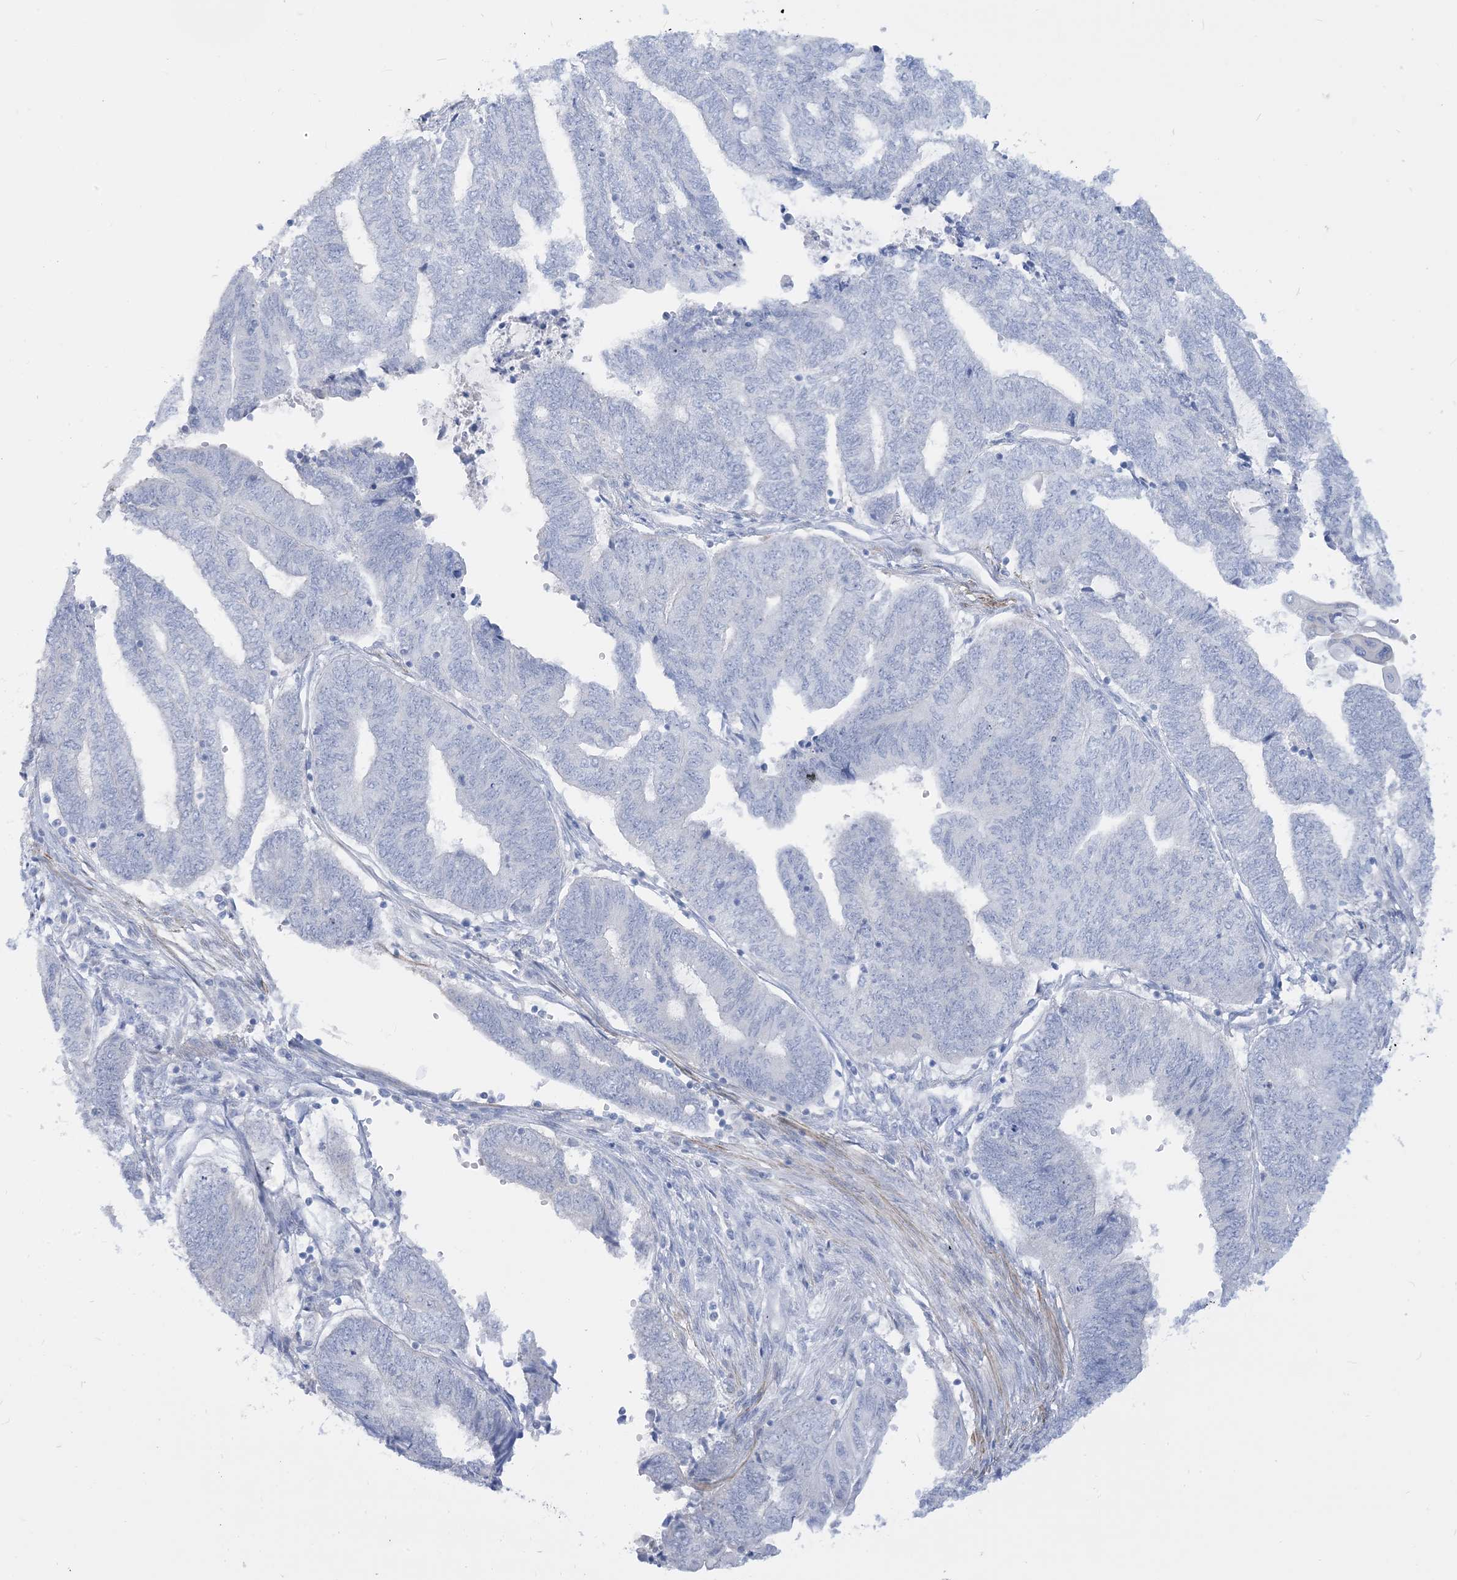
{"staining": {"intensity": "negative", "quantity": "none", "location": "none"}, "tissue": "endometrial cancer", "cell_type": "Tumor cells", "image_type": "cancer", "snomed": [{"axis": "morphology", "description": "Adenocarcinoma, NOS"}, {"axis": "topography", "description": "Uterus"}, {"axis": "topography", "description": "Endometrium"}], "caption": "The image exhibits no staining of tumor cells in endometrial cancer (adenocarcinoma). (Brightfield microscopy of DAB (3,3'-diaminobenzidine) immunohistochemistry (IHC) at high magnification).", "gene": "MARS2", "patient": {"sex": "female", "age": 70}}